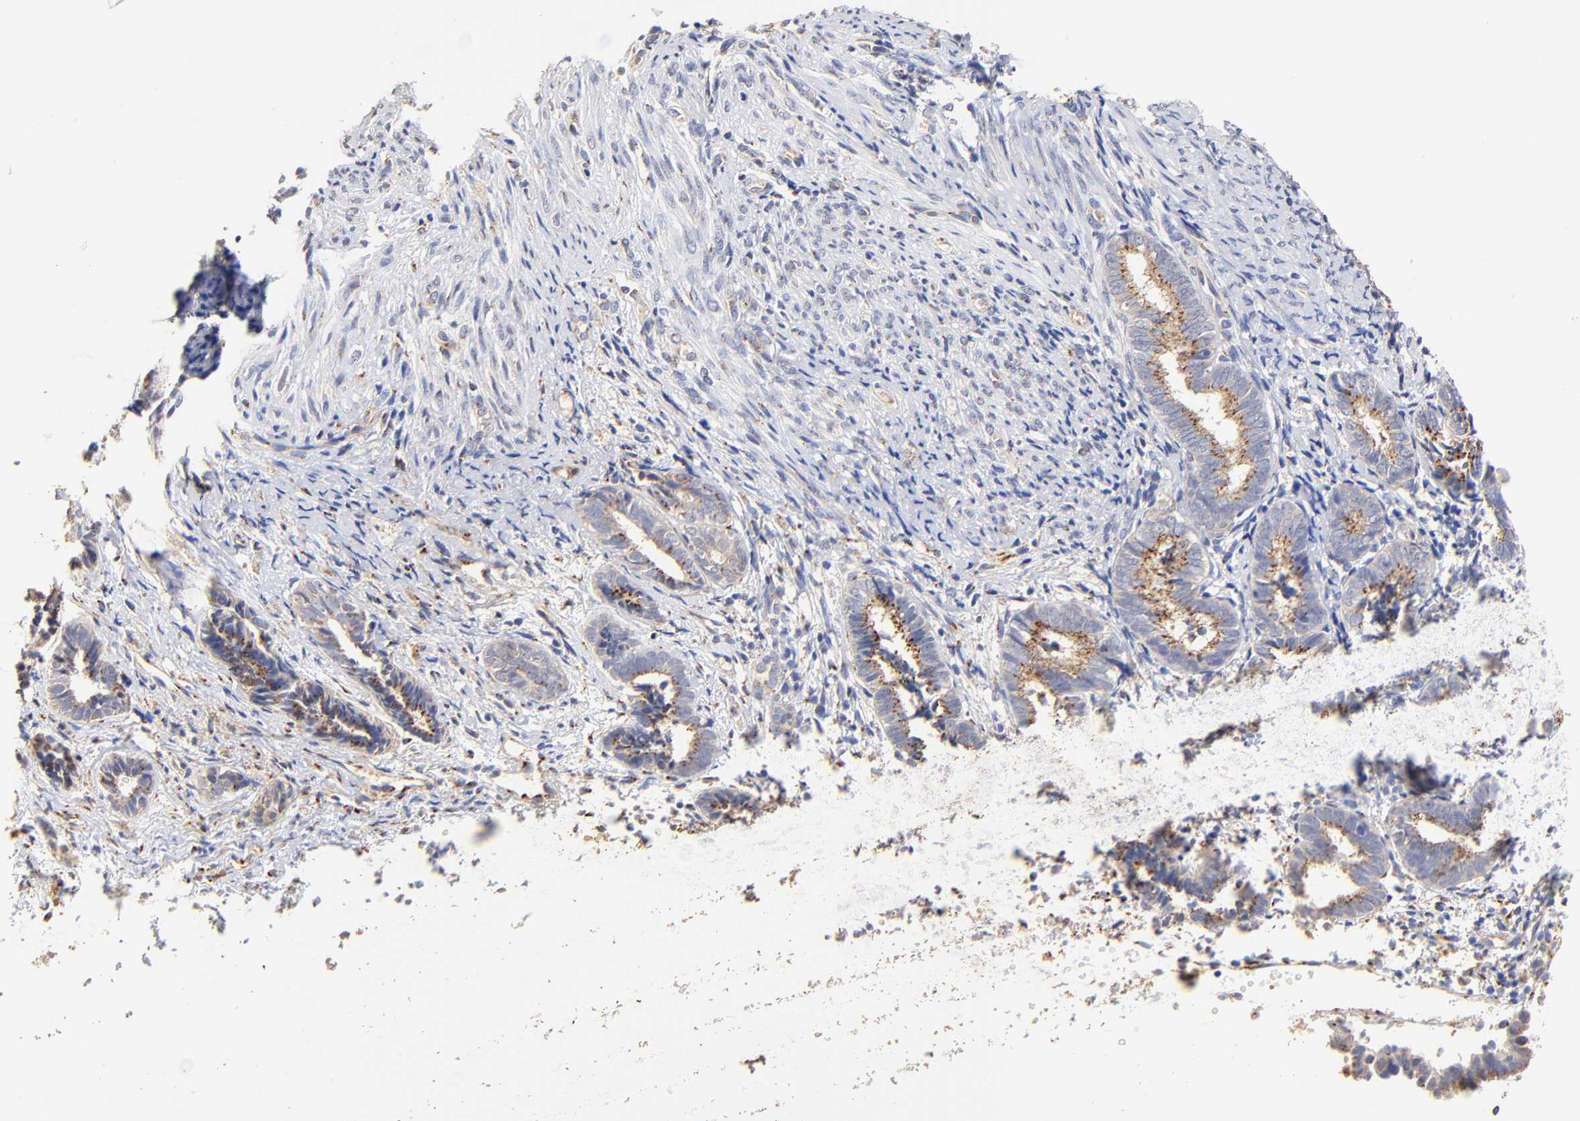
{"staining": {"intensity": "negative", "quantity": "none", "location": "none"}, "tissue": "endometrium", "cell_type": "Cells in endometrial stroma", "image_type": "normal", "snomed": [{"axis": "morphology", "description": "Normal tissue, NOS"}, {"axis": "topography", "description": "Smooth muscle"}, {"axis": "topography", "description": "Endometrium"}], "caption": "Endometrium was stained to show a protein in brown. There is no significant staining in cells in endometrial stroma. Nuclei are stained in blue.", "gene": "FMNL3", "patient": {"sex": "female", "age": 57}}